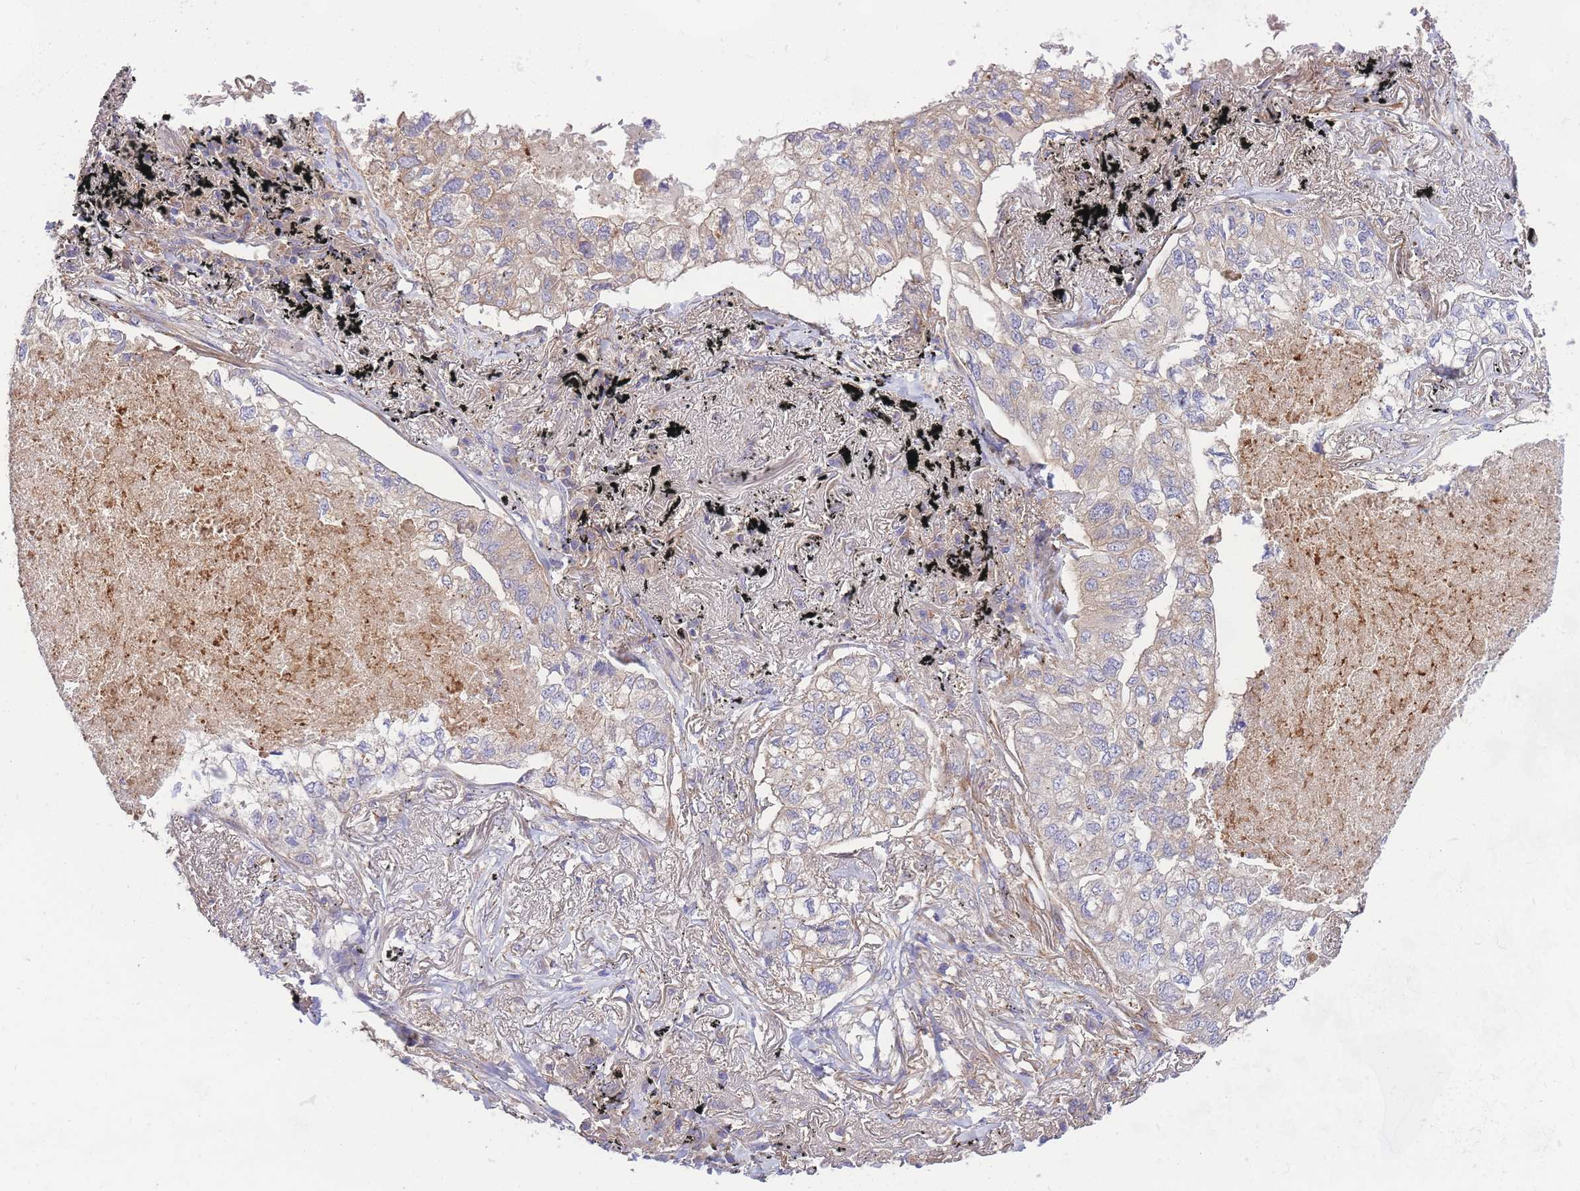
{"staining": {"intensity": "weak", "quantity": "<25%", "location": "cytoplasmic/membranous"}, "tissue": "lung cancer", "cell_type": "Tumor cells", "image_type": "cancer", "snomed": [{"axis": "morphology", "description": "Adenocarcinoma, NOS"}, {"axis": "topography", "description": "Lung"}], "caption": "Lung cancer (adenocarcinoma) stained for a protein using immunohistochemistry reveals no positivity tumor cells.", "gene": "INSYN2B", "patient": {"sex": "male", "age": 65}}